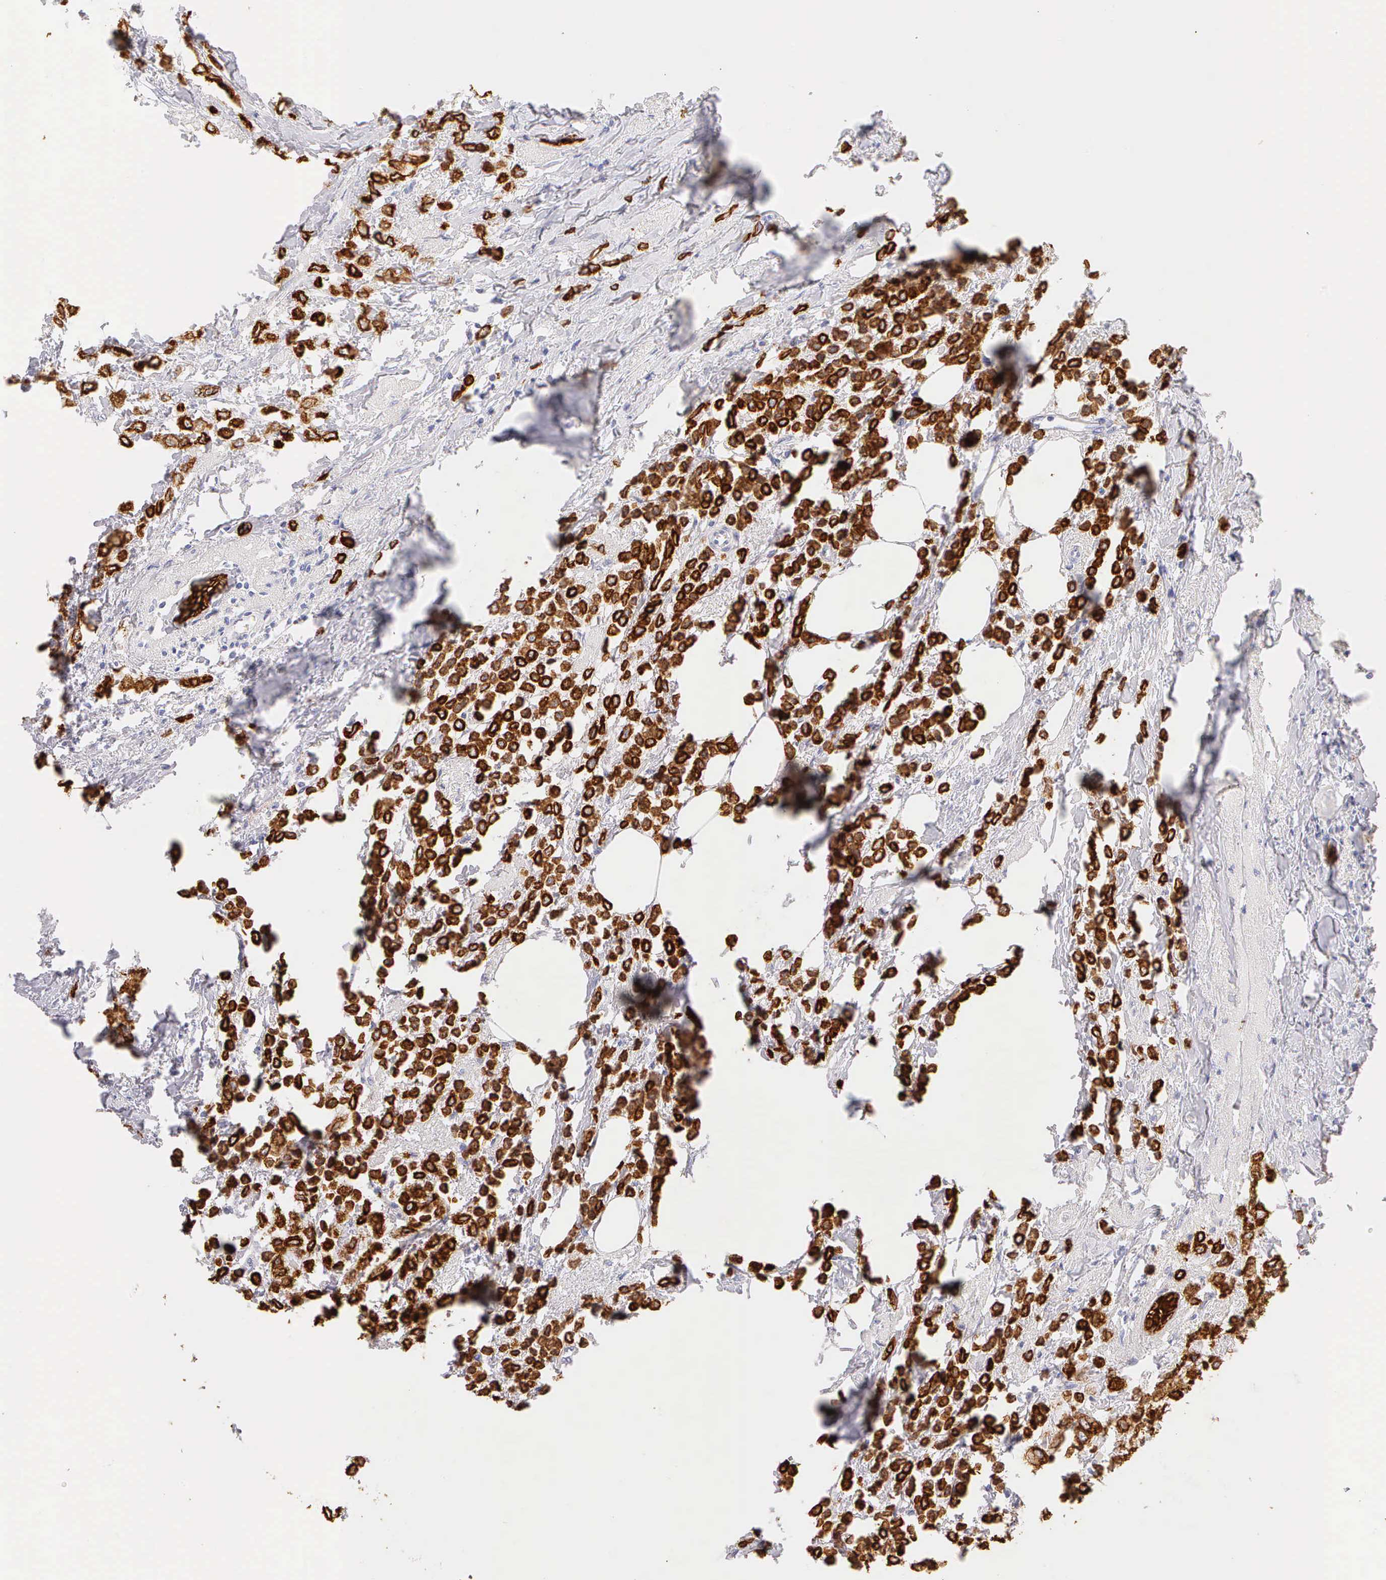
{"staining": {"intensity": "strong", "quantity": ">75%", "location": "cytoplasmic/membranous"}, "tissue": "breast cancer", "cell_type": "Tumor cells", "image_type": "cancer", "snomed": [{"axis": "morphology", "description": "Lobular carcinoma"}, {"axis": "topography", "description": "Breast"}], "caption": "Breast lobular carcinoma stained with DAB IHC exhibits high levels of strong cytoplasmic/membranous positivity in approximately >75% of tumor cells.", "gene": "KRT17", "patient": {"sex": "female", "age": 85}}